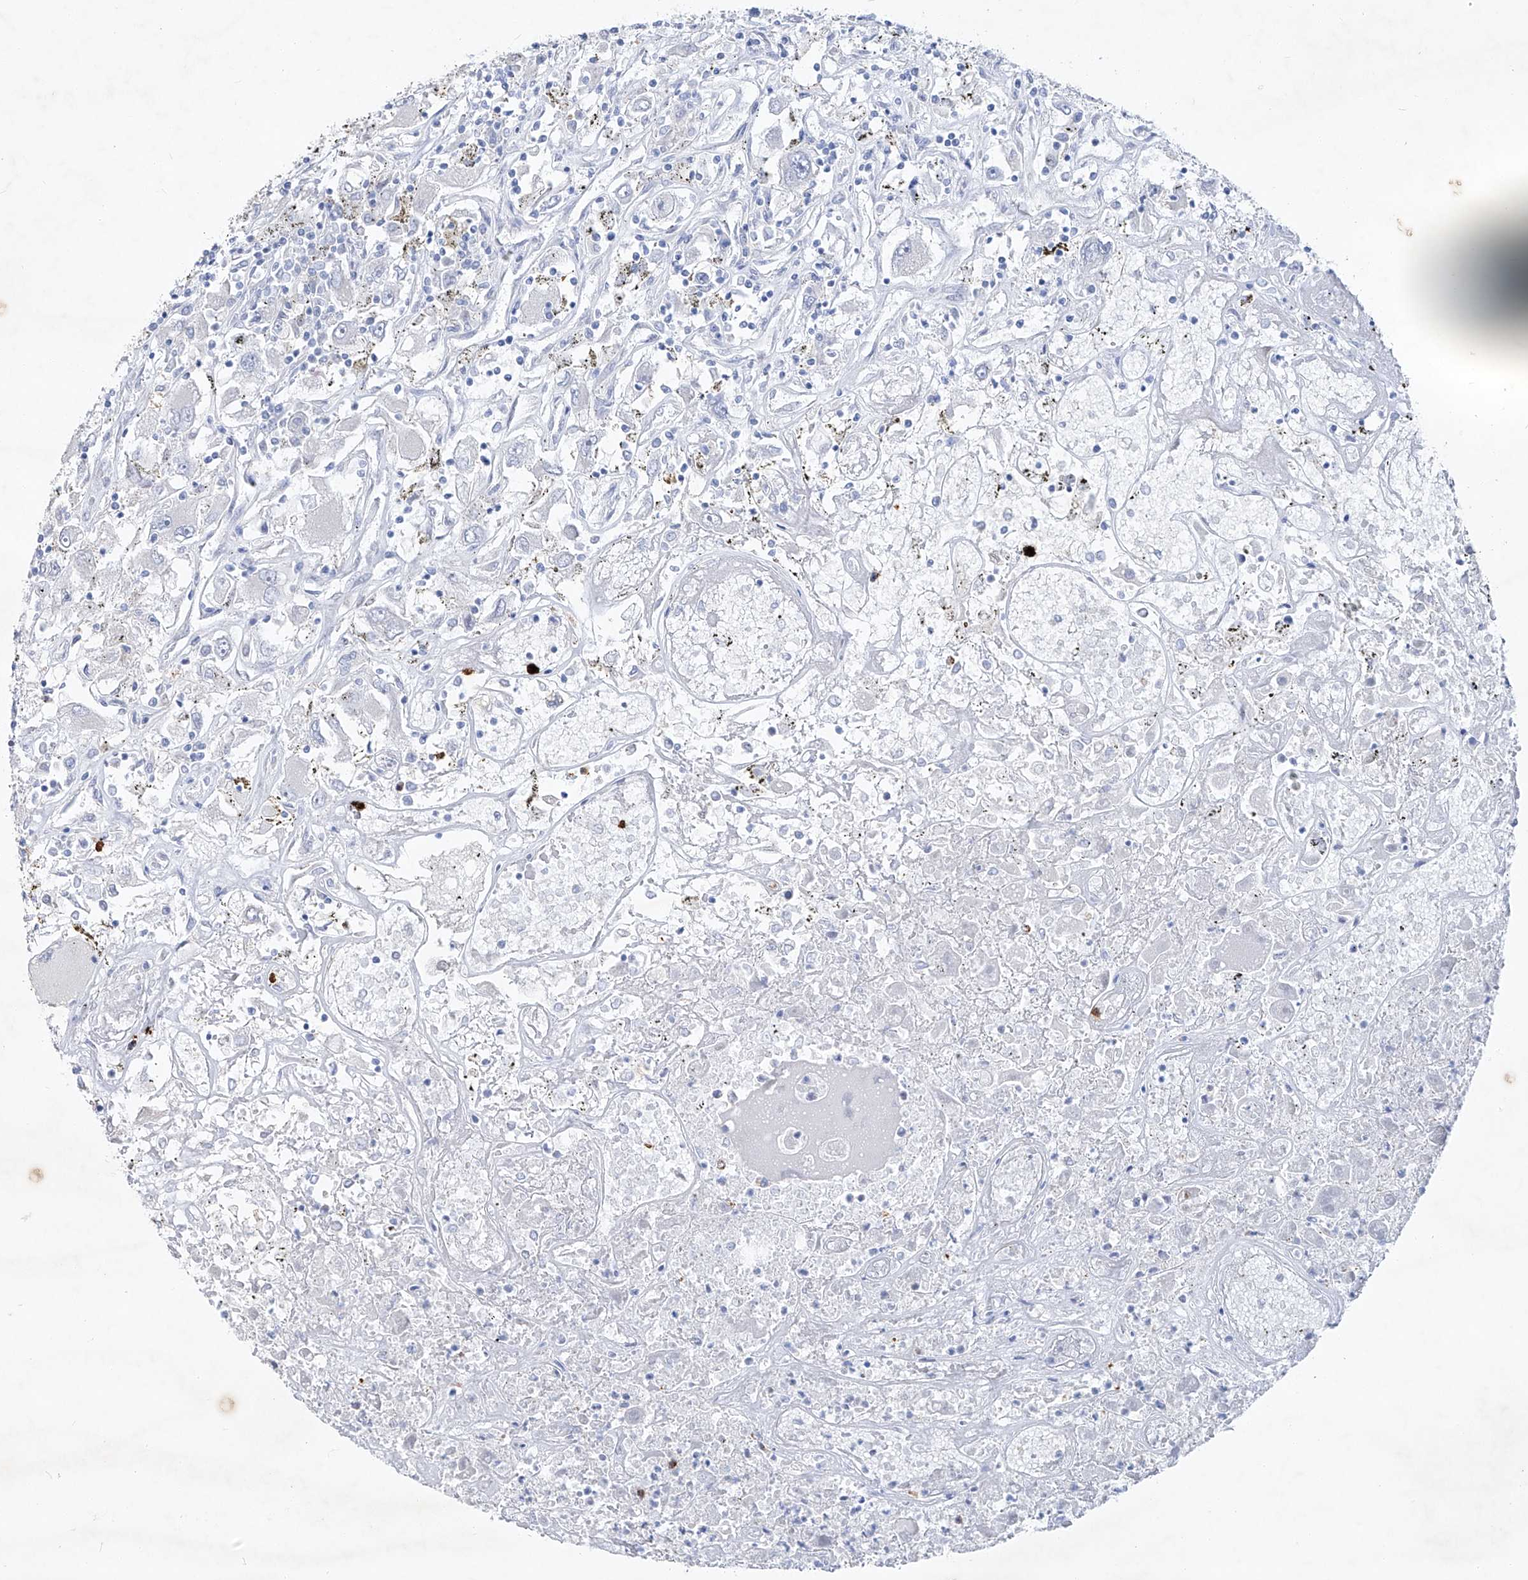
{"staining": {"intensity": "negative", "quantity": "none", "location": "none"}, "tissue": "renal cancer", "cell_type": "Tumor cells", "image_type": "cancer", "snomed": [{"axis": "morphology", "description": "Adenocarcinoma, NOS"}, {"axis": "topography", "description": "Kidney"}], "caption": "DAB immunohistochemical staining of renal cancer (adenocarcinoma) exhibits no significant expression in tumor cells. (DAB (3,3'-diaminobenzidine) IHC, high magnification).", "gene": "FRS3", "patient": {"sex": "female", "age": 52}}